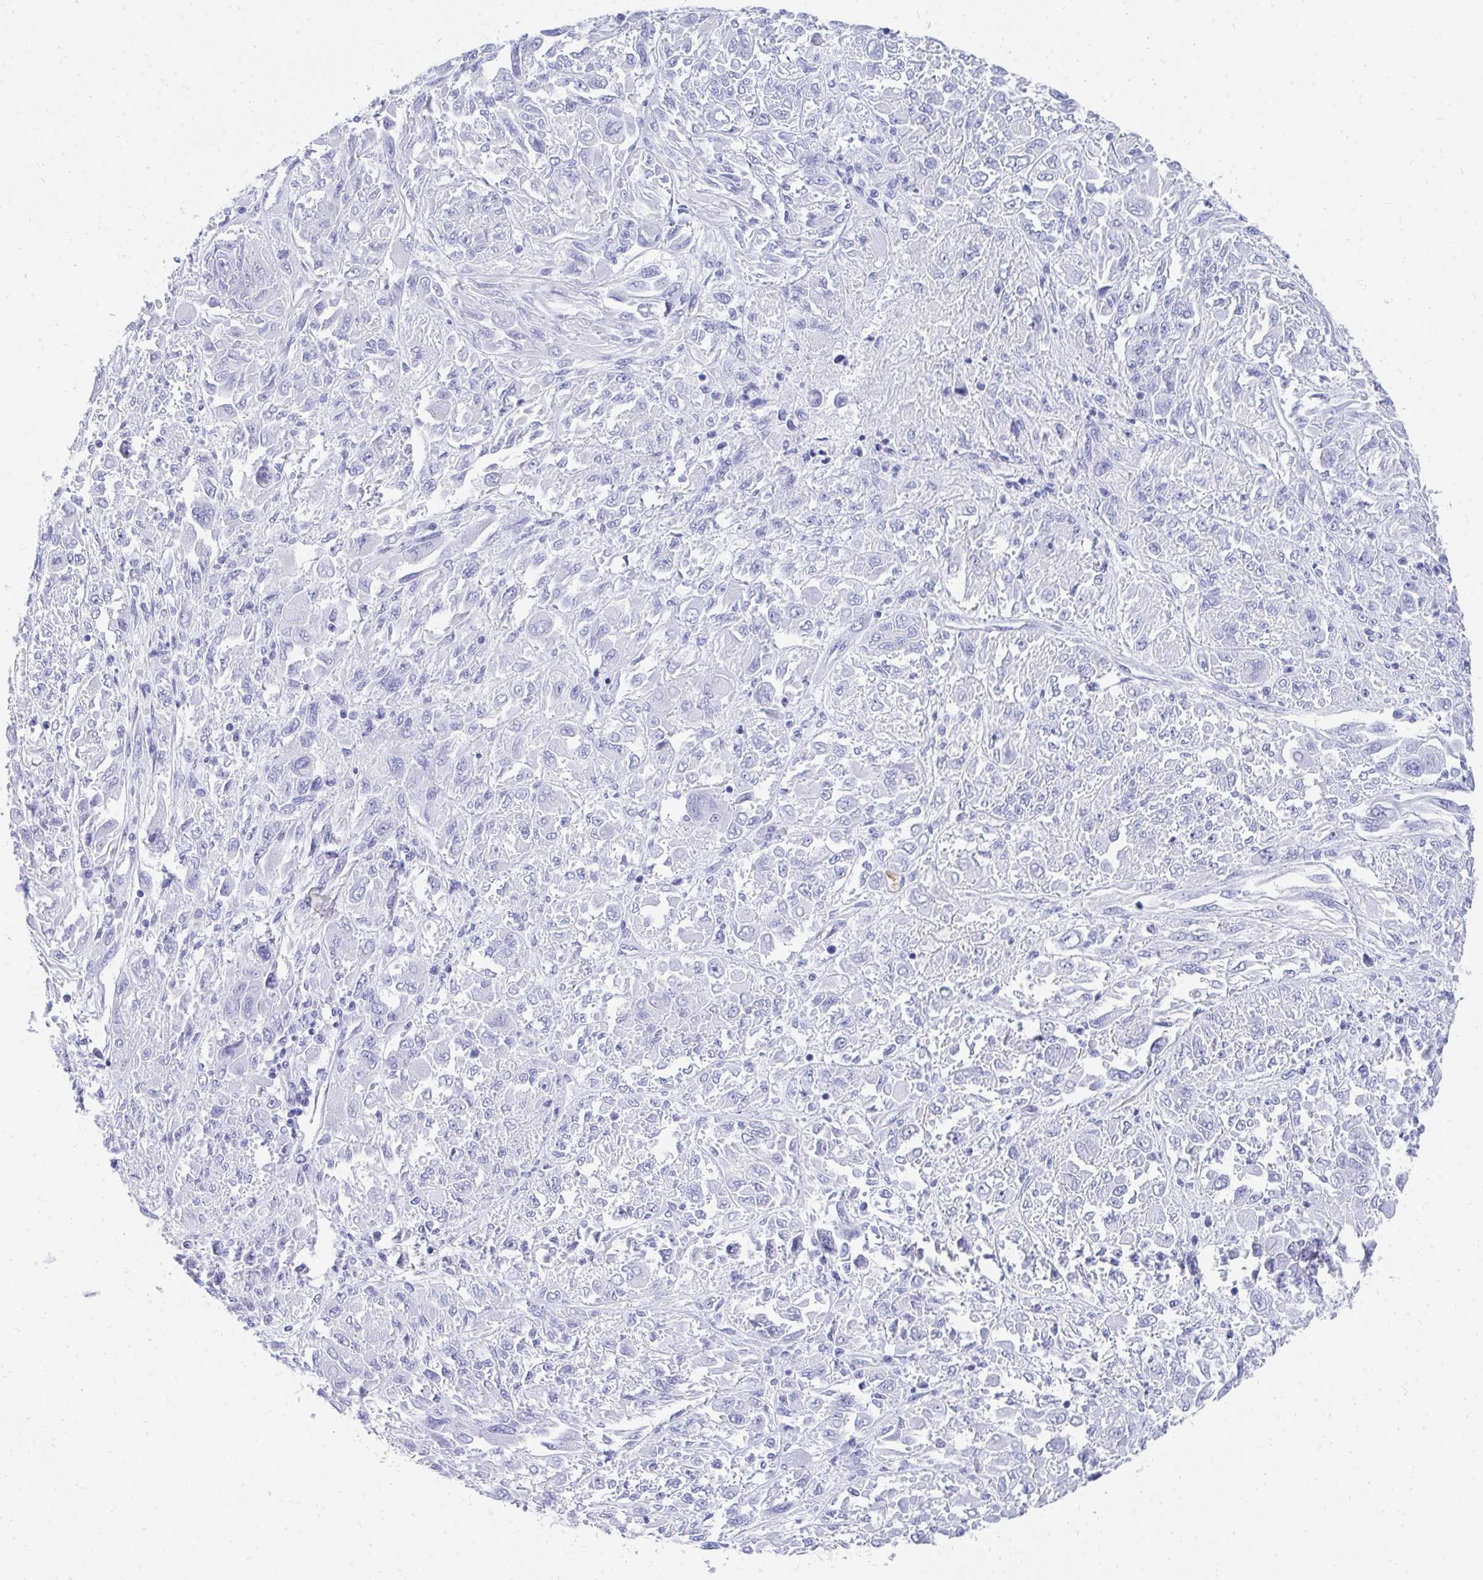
{"staining": {"intensity": "negative", "quantity": "none", "location": "none"}, "tissue": "melanoma", "cell_type": "Tumor cells", "image_type": "cancer", "snomed": [{"axis": "morphology", "description": "Malignant melanoma, NOS"}, {"axis": "topography", "description": "Skin"}], "caption": "This image is of melanoma stained with immunohistochemistry (IHC) to label a protein in brown with the nuclei are counter-stained blue. There is no staining in tumor cells.", "gene": "MROH2B", "patient": {"sex": "female", "age": 91}}